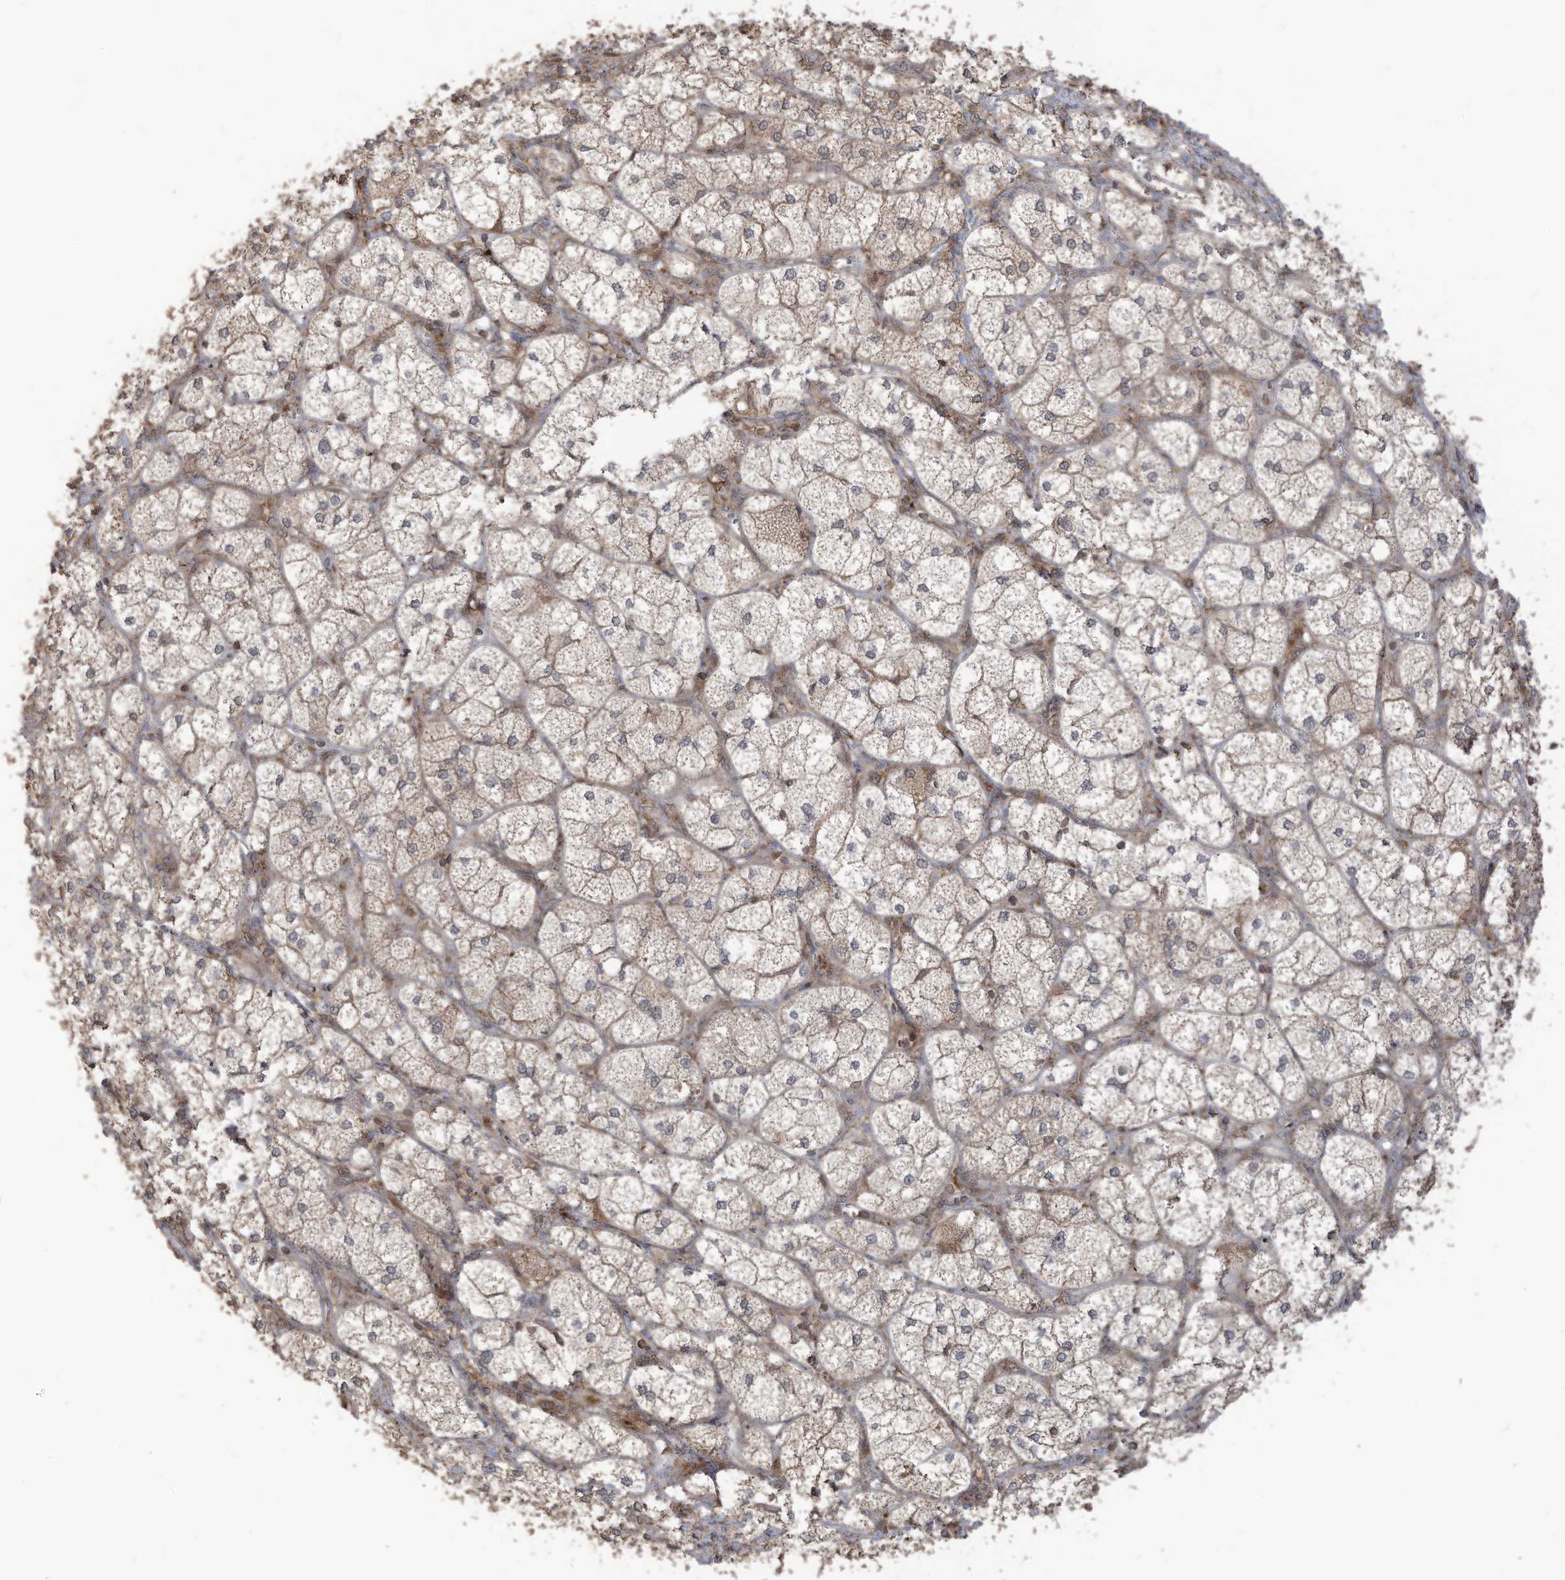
{"staining": {"intensity": "moderate", "quantity": "25%-75%", "location": "cytoplasmic/membranous"}, "tissue": "adrenal gland", "cell_type": "Glandular cells", "image_type": "normal", "snomed": [{"axis": "morphology", "description": "Normal tissue, NOS"}, {"axis": "topography", "description": "Adrenal gland"}], "caption": "Protein analysis of benign adrenal gland exhibits moderate cytoplasmic/membranous staining in about 25%-75% of glandular cells. The protein of interest is shown in brown color, while the nuclei are stained blue.", "gene": "CARF", "patient": {"sex": "female", "age": 61}}